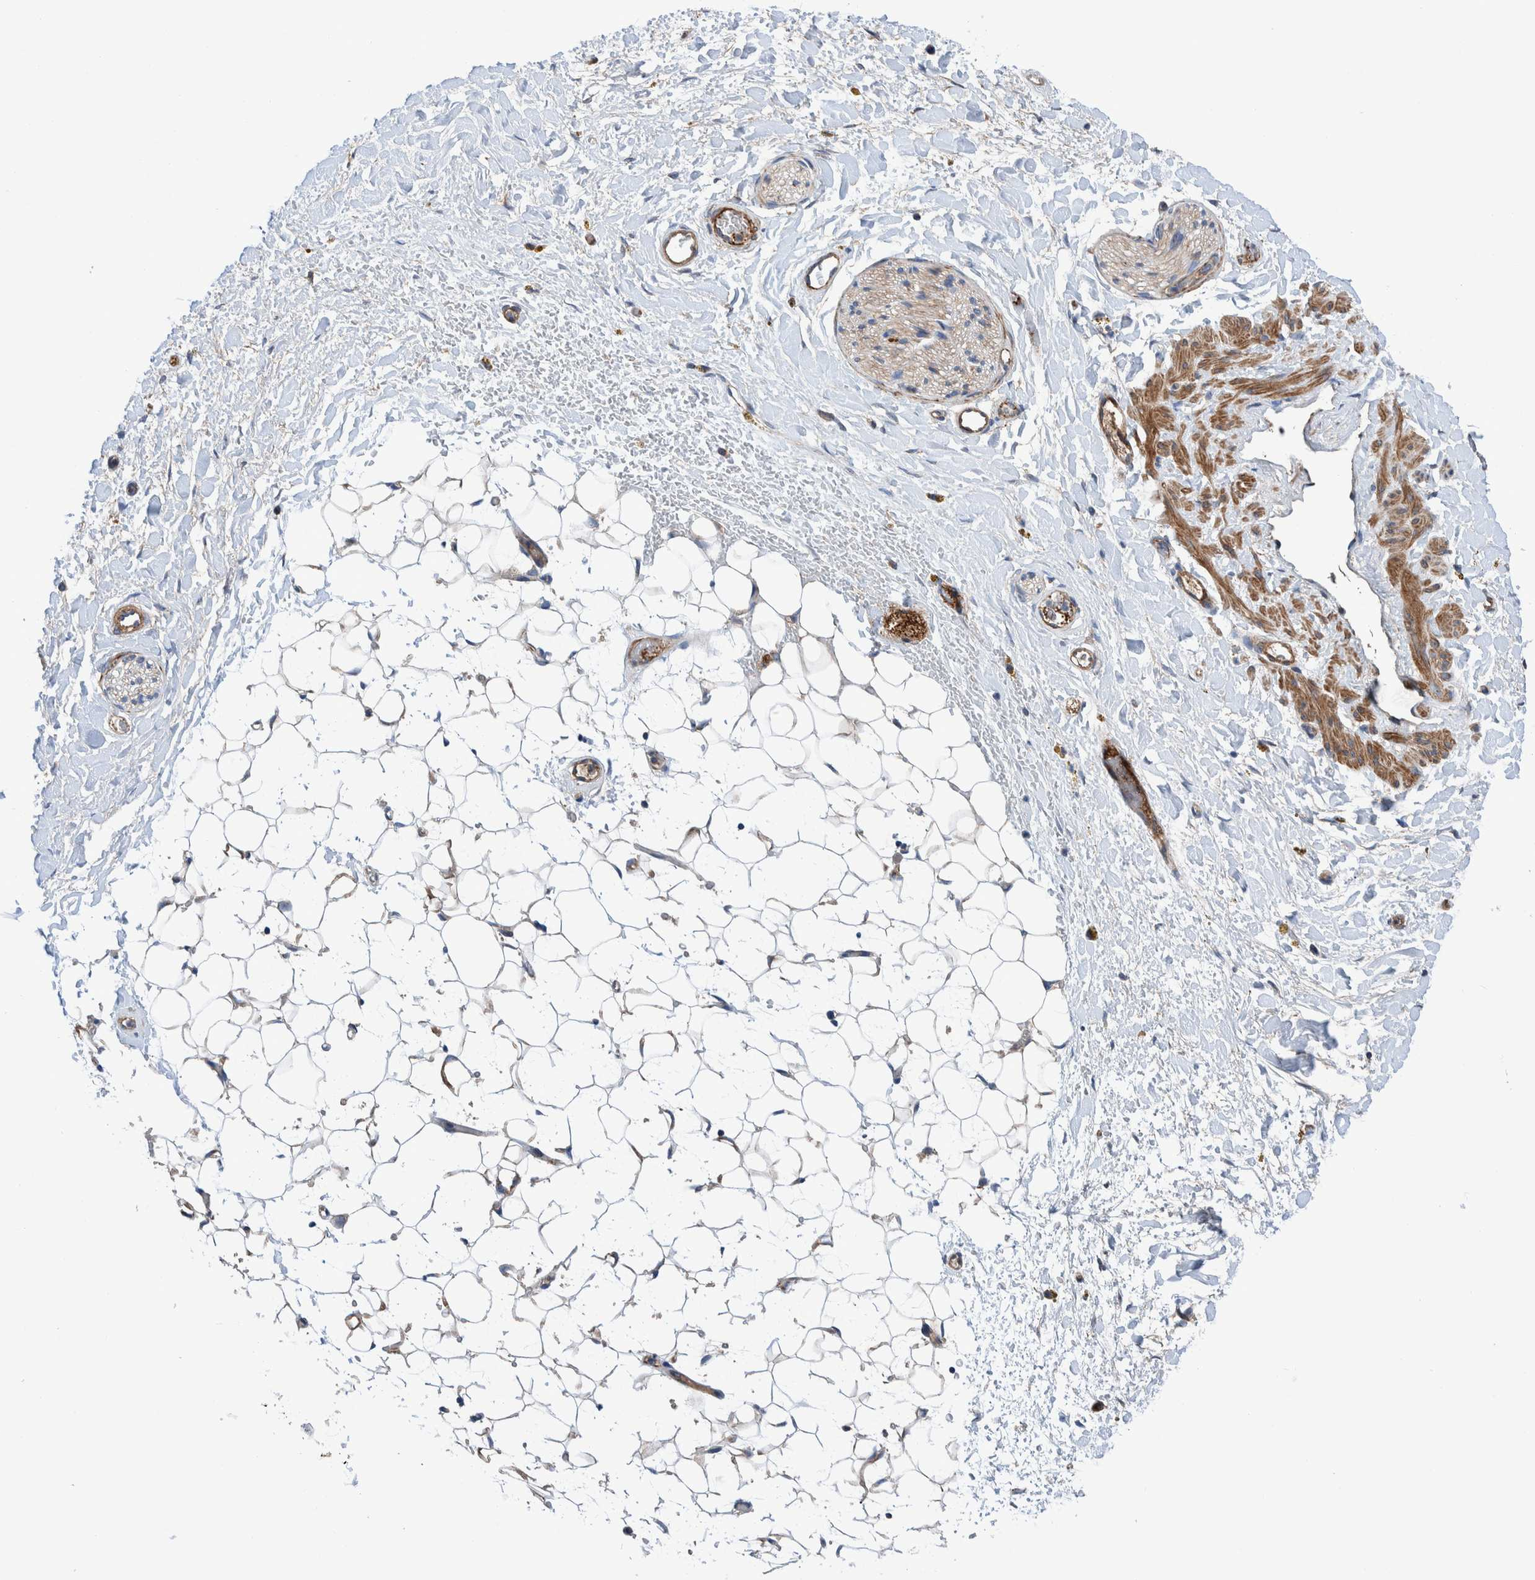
{"staining": {"intensity": "moderate", "quantity": "<25%", "location": "cytoplasmic/membranous"}, "tissue": "adipose tissue", "cell_type": "Adipocytes", "image_type": "normal", "snomed": [{"axis": "morphology", "description": "Normal tissue, NOS"}, {"axis": "topography", "description": "Kidney"}, {"axis": "topography", "description": "Peripheral nerve tissue"}], "caption": "Moderate cytoplasmic/membranous expression for a protein is appreciated in approximately <25% of adipocytes of normal adipose tissue using immunohistochemistry.", "gene": "ENSG00000262660", "patient": {"sex": "male", "age": 7}}